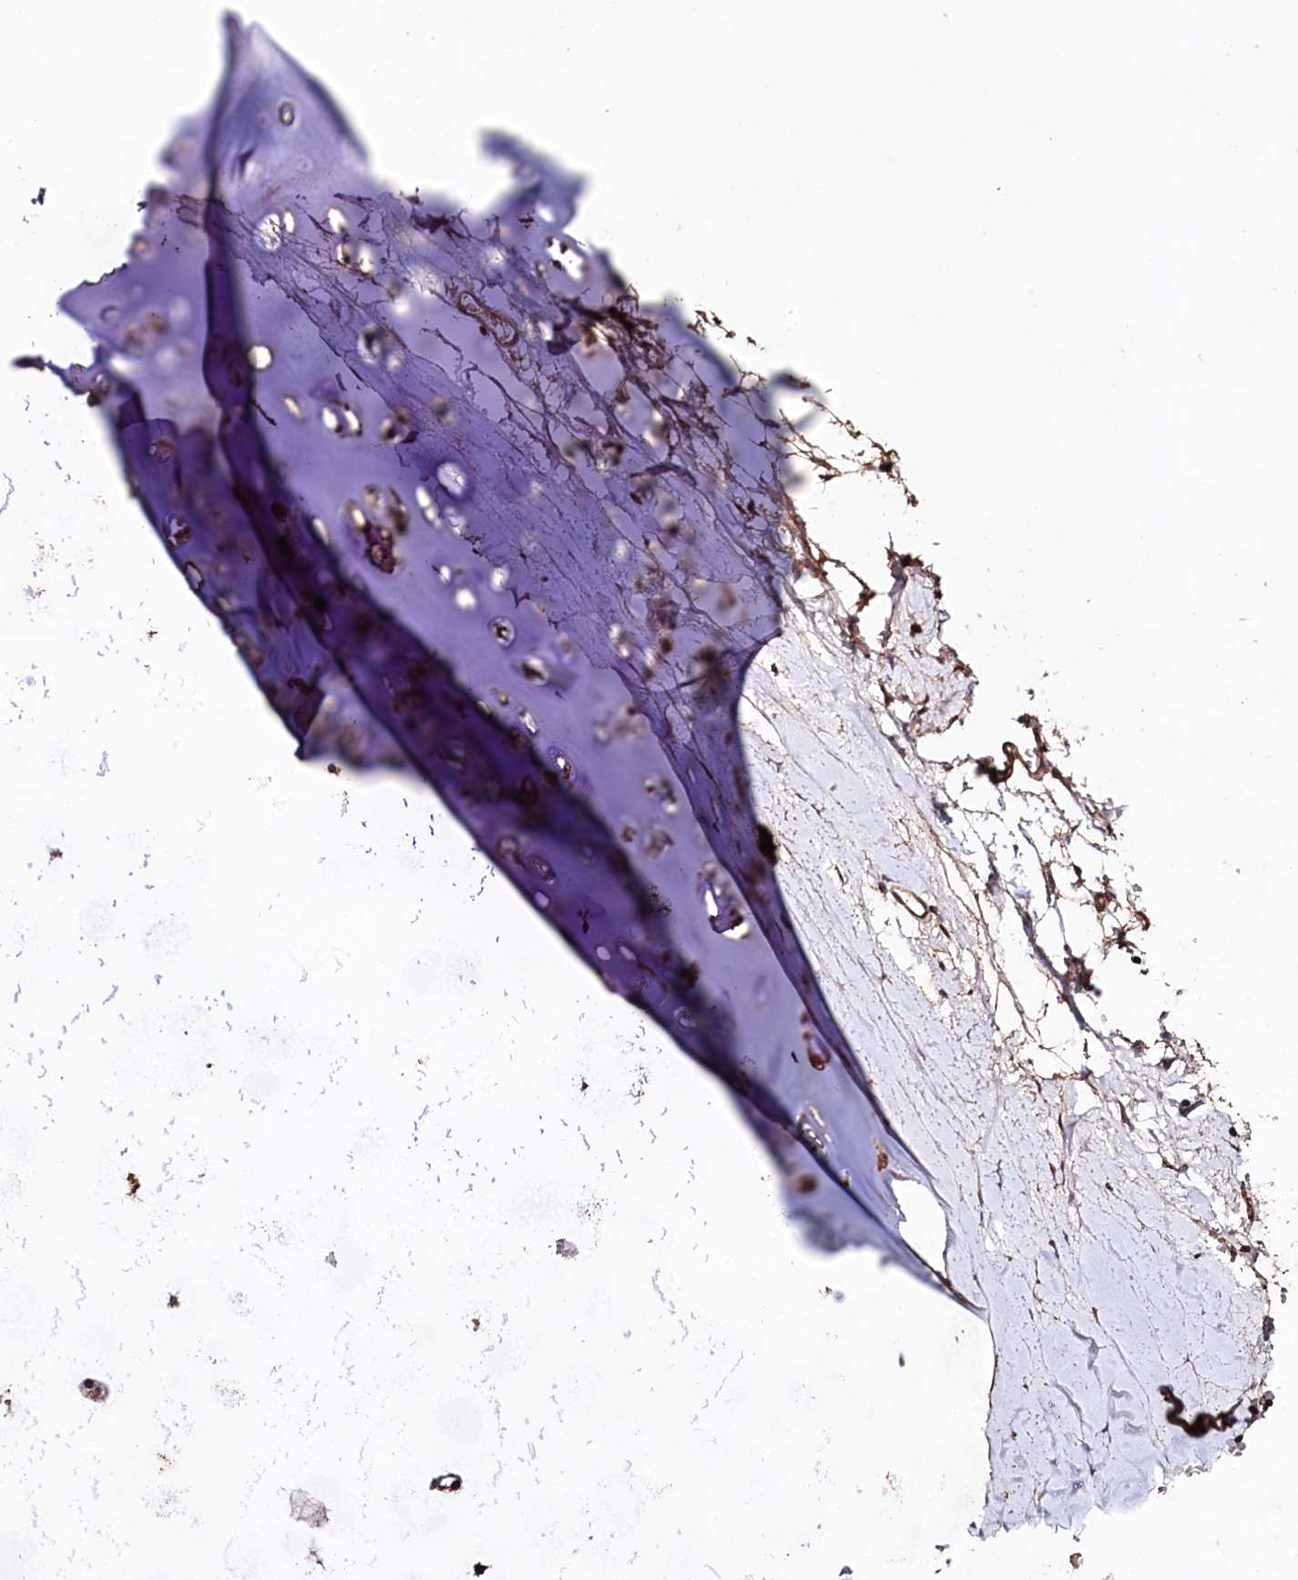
{"staining": {"intensity": "strong", "quantity": ">75%", "location": "cytoplasmic/membranous"}, "tissue": "adipose tissue", "cell_type": "Adipocytes", "image_type": "normal", "snomed": [{"axis": "morphology", "description": "Normal tissue, NOS"}, {"axis": "topography", "description": "Lymph node"}, {"axis": "topography", "description": "Bronchus"}], "caption": "Adipose tissue was stained to show a protein in brown. There is high levels of strong cytoplasmic/membranous positivity in about >75% of adipocytes. The staining was performed using DAB (3,3'-diaminobenzidine), with brown indicating positive protein expression. Nuclei are stained blue with hematoxylin.", "gene": "TNPO3", "patient": {"sex": "male", "age": 63}}